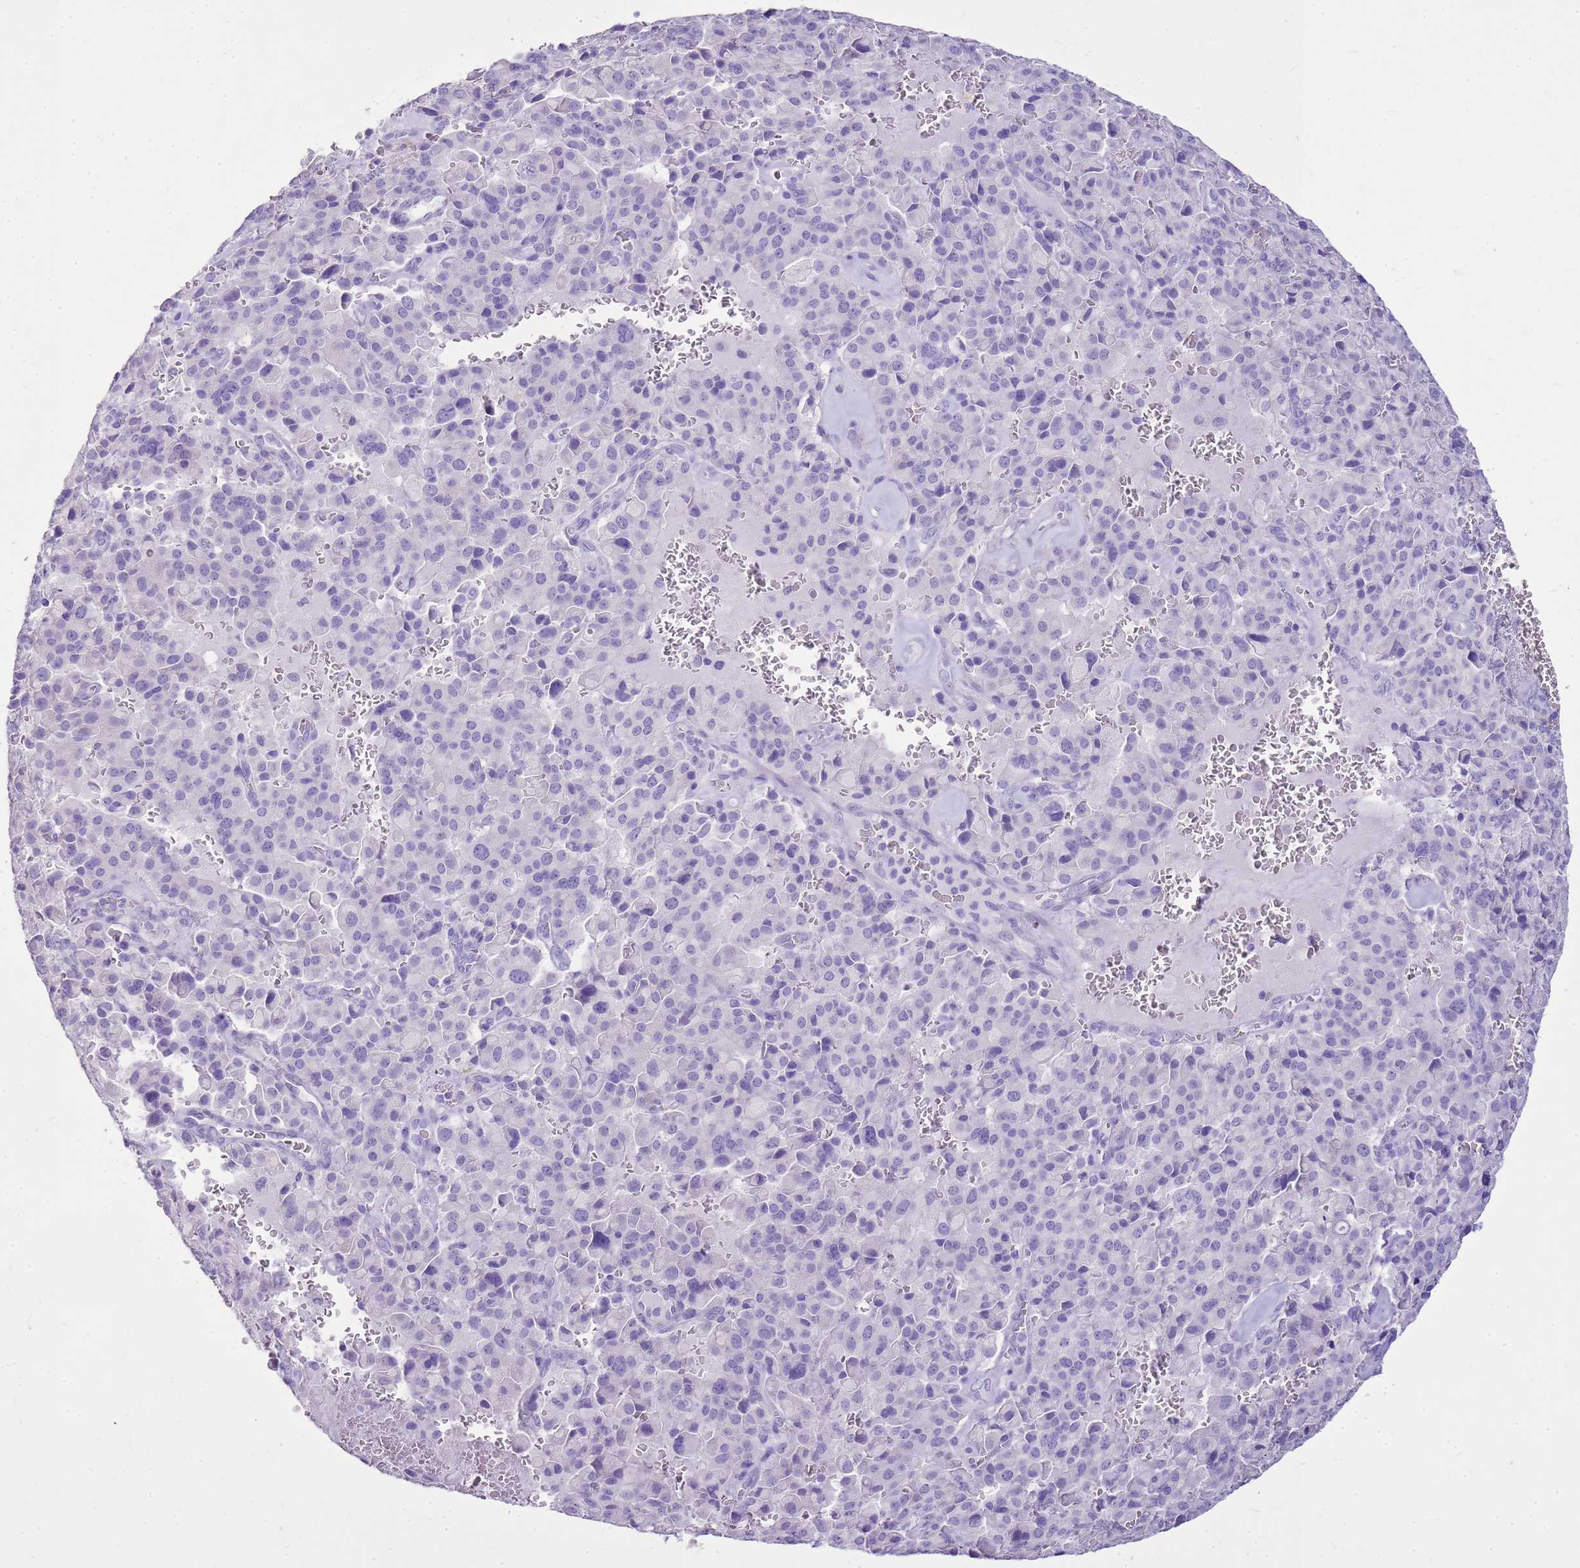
{"staining": {"intensity": "negative", "quantity": "none", "location": "none"}, "tissue": "pancreatic cancer", "cell_type": "Tumor cells", "image_type": "cancer", "snomed": [{"axis": "morphology", "description": "Adenocarcinoma, NOS"}, {"axis": "topography", "description": "Pancreas"}], "caption": "DAB (3,3'-diaminobenzidine) immunohistochemical staining of human pancreatic cancer (adenocarcinoma) demonstrates no significant staining in tumor cells. The staining was performed using DAB to visualize the protein expression in brown, while the nuclei were stained in blue with hematoxylin (Magnification: 20x).", "gene": "CA8", "patient": {"sex": "male", "age": 65}}